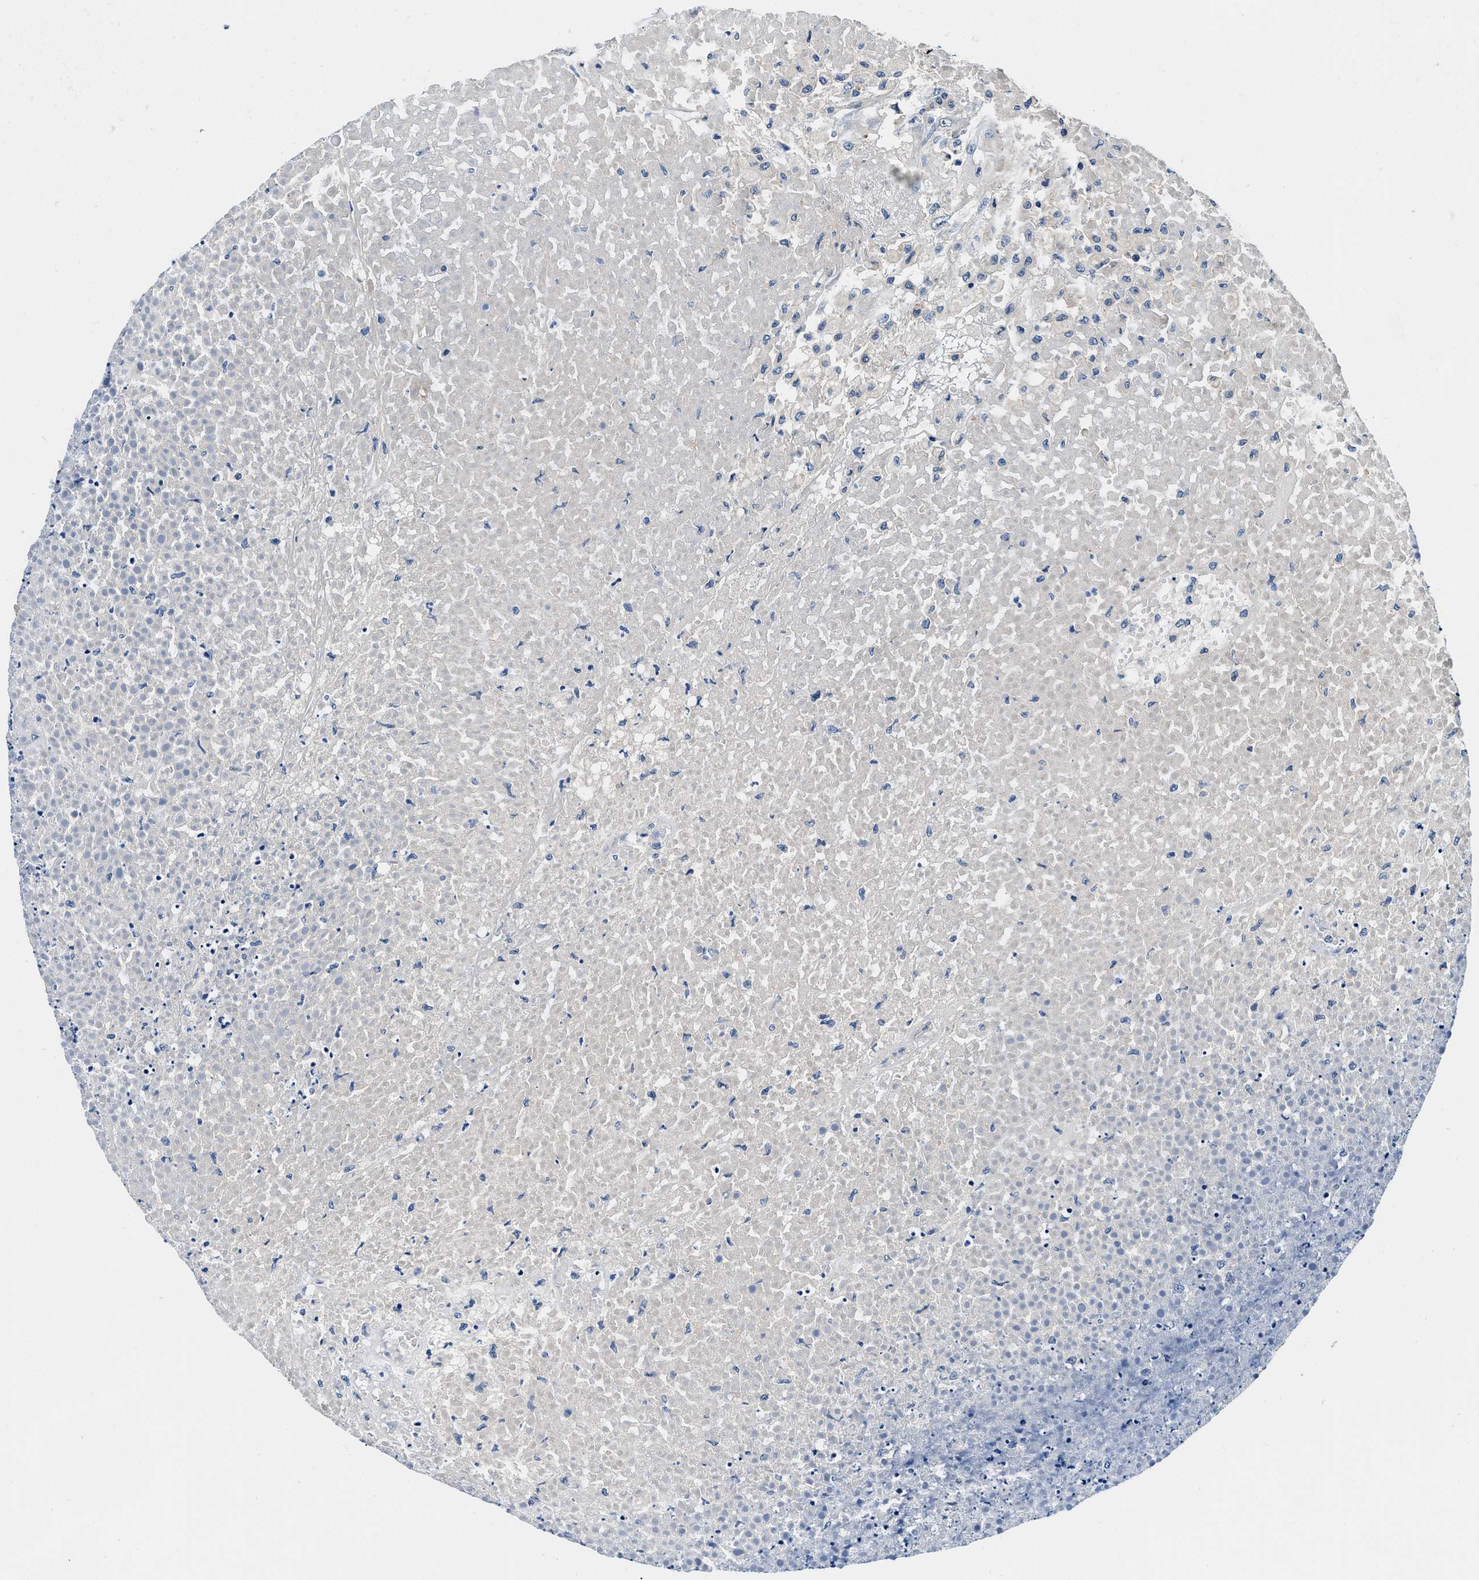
{"staining": {"intensity": "negative", "quantity": "none", "location": "none"}, "tissue": "testis cancer", "cell_type": "Tumor cells", "image_type": "cancer", "snomed": [{"axis": "morphology", "description": "Seminoma, NOS"}, {"axis": "topography", "description": "Testis"}], "caption": "Tumor cells are negative for protein expression in human seminoma (testis).", "gene": "ZFAND3", "patient": {"sex": "male", "age": 59}}